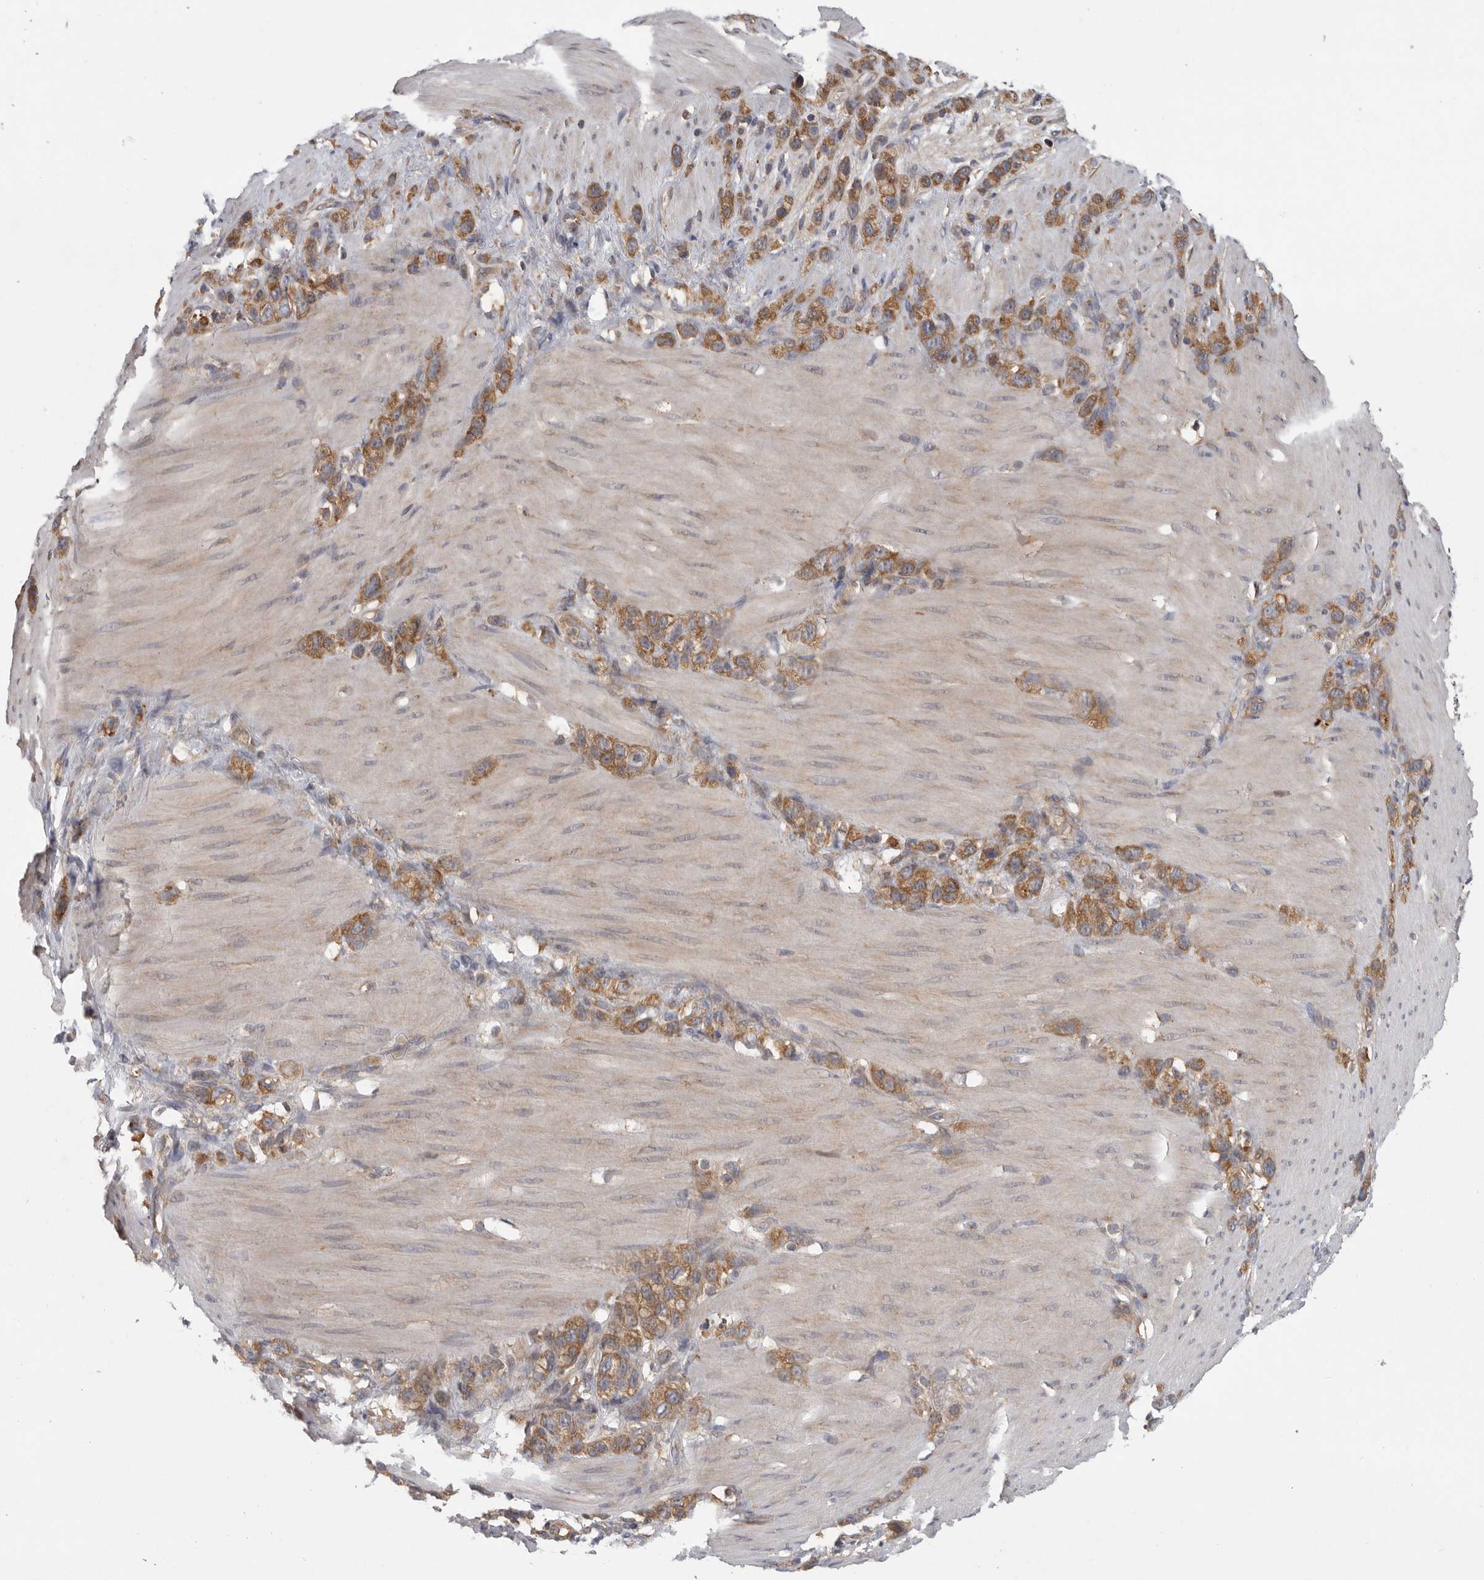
{"staining": {"intensity": "moderate", "quantity": ">75%", "location": "cytoplasmic/membranous"}, "tissue": "stomach cancer", "cell_type": "Tumor cells", "image_type": "cancer", "snomed": [{"axis": "morphology", "description": "Normal tissue, NOS"}, {"axis": "morphology", "description": "Adenocarcinoma, NOS"}, {"axis": "morphology", "description": "Adenocarcinoma, High grade"}, {"axis": "topography", "description": "Stomach, upper"}, {"axis": "topography", "description": "Stomach"}], "caption": "Immunohistochemical staining of stomach cancer reveals moderate cytoplasmic/membranous protein positivity in approximately >75% of tumor cells.", "gene": "C1orf109", "patient": {"sex": "female", "age": 65}}